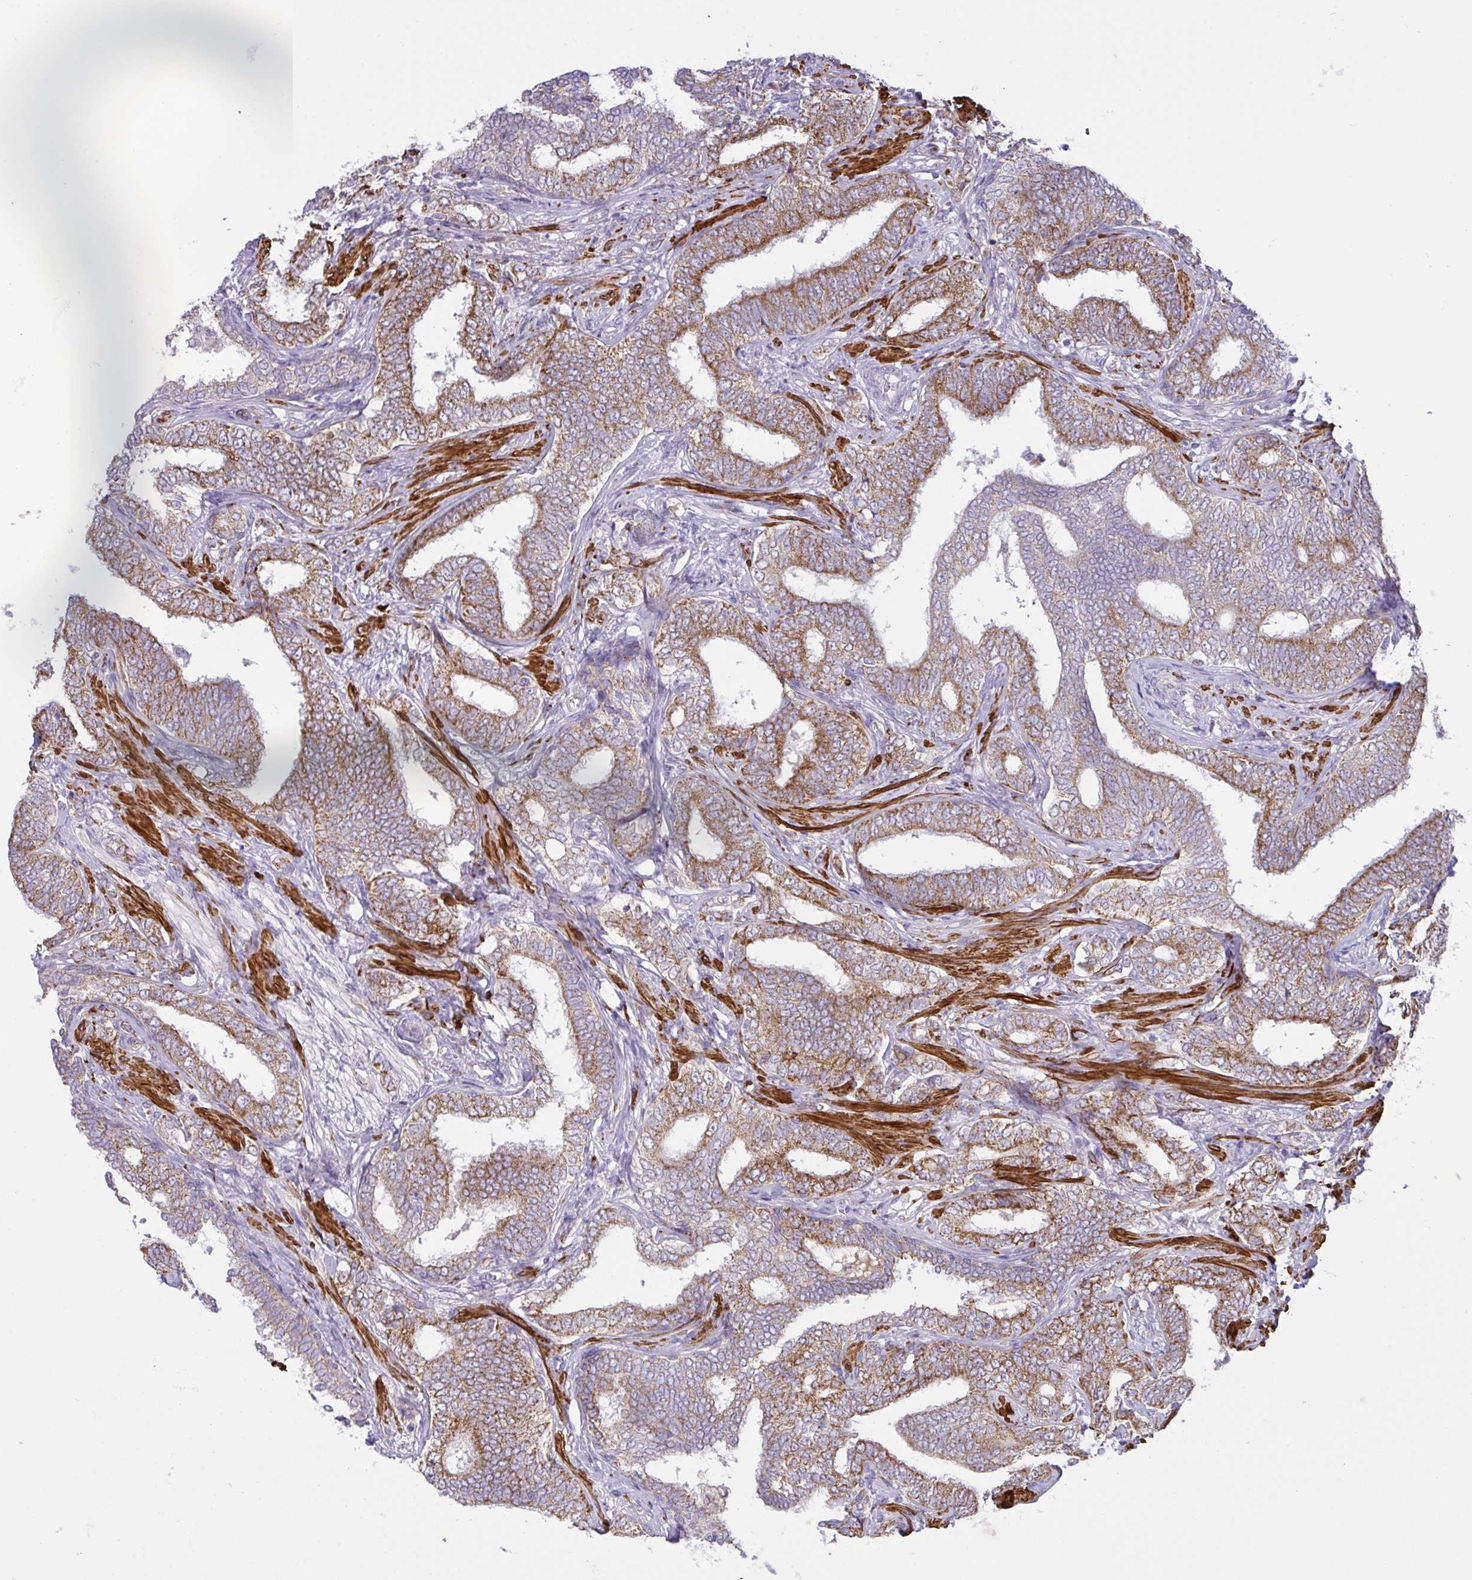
{"staining": {"intensity": "moderate", "quantity": ">75%", "location": "cytoplasmic/membranous"}, "tissue": "prostate cancer", "cell_type": "Tumor cells", "image_type": "cancer", "snomed": [{"axis": "morphology", "description": "Adenocarcinoma, High grade"}, {"axis": "topography", "description": "Prostate"}], "caption": "Approximately >75% of tumor cells in adenocarcinoma (high-grade) (prostate) exhibit moderate cytoplasmic/membranous protein positivity as visualized by brown immunohistochemical staining.", "gene": "CHDH", "patient": {"sex": "male", "age": 72}}